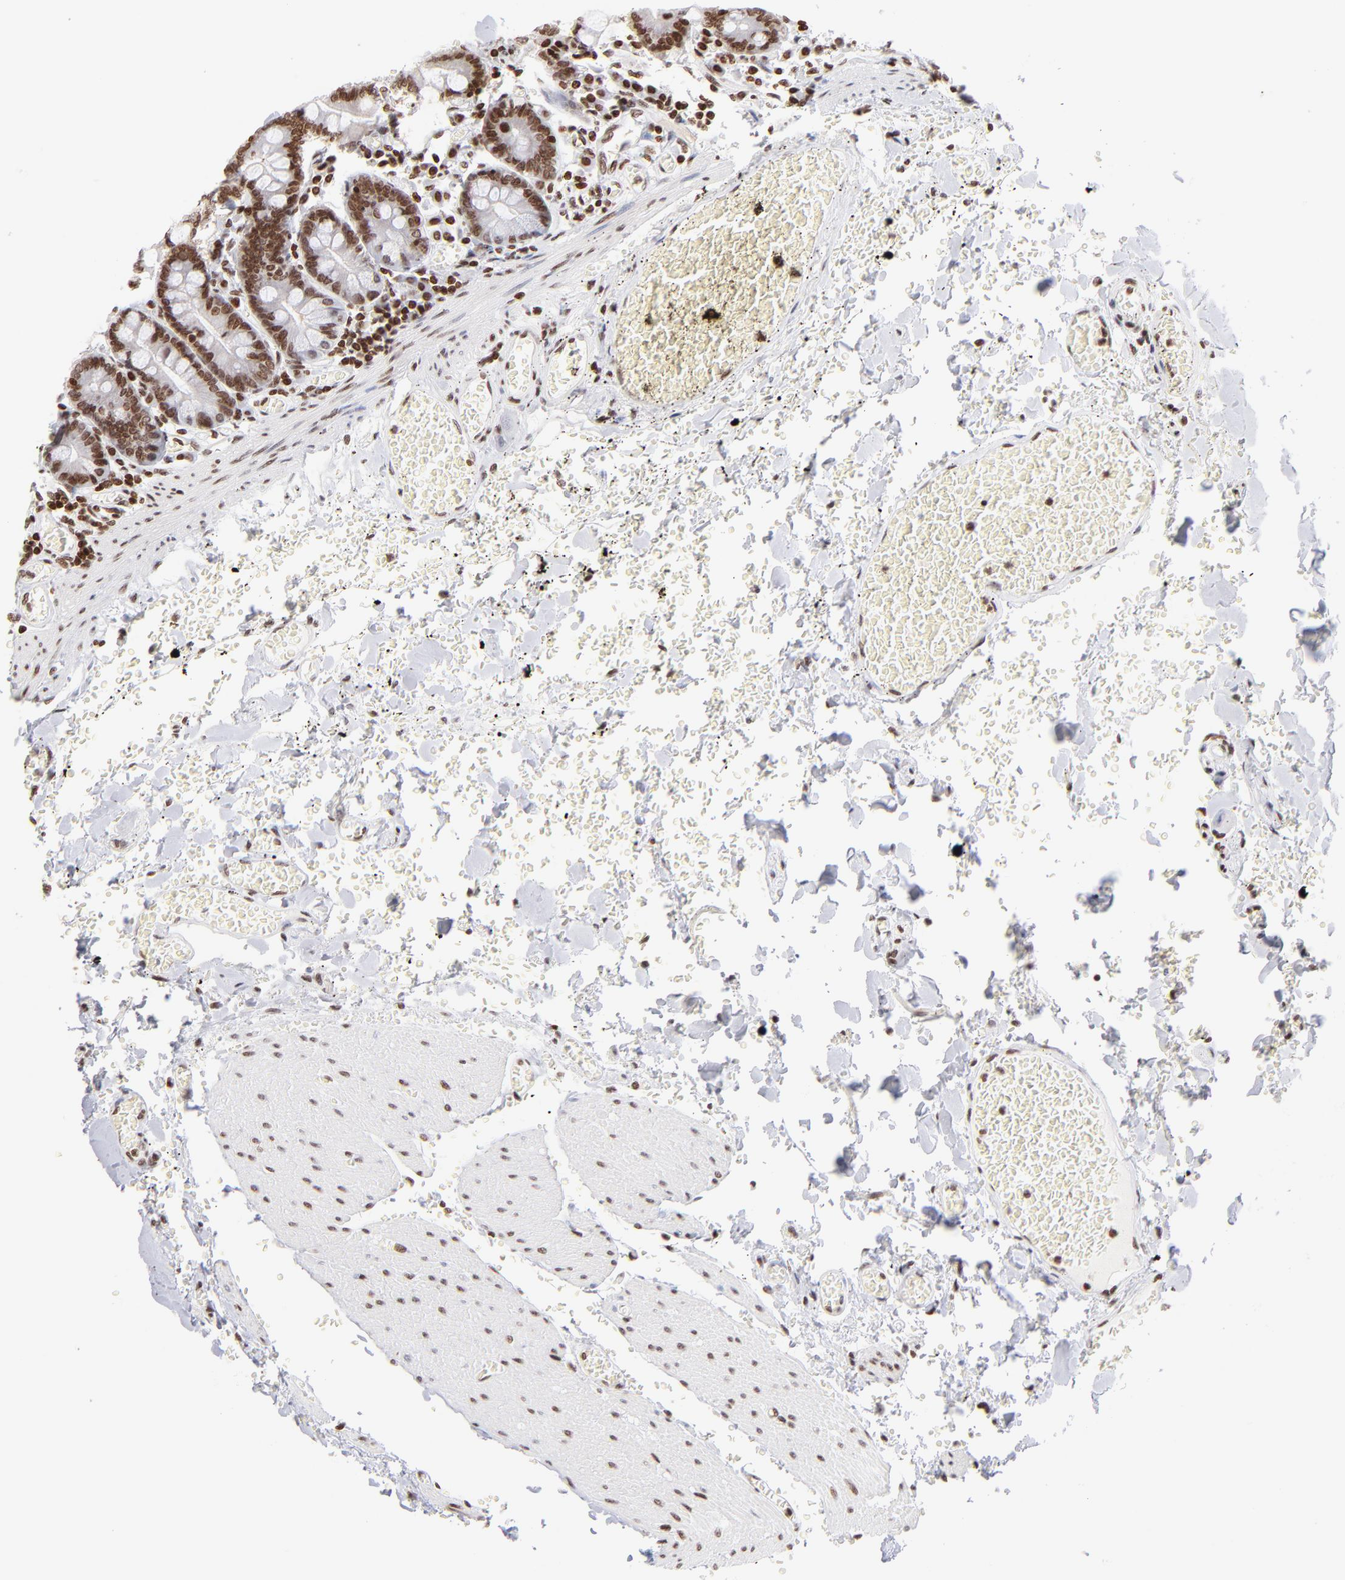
{"staining": {"intensity": "strong", "quantity": ">75%", "location": "nuclear"}, "tissue": "small intestine", "cell_type": "Glandular cells", "image_type": "normal", "snomed": [{"axis": "morphology", "description": "Normal tissue, NOS"}, {"axis": "topography", "description": "Small intestine"}], "caption": "A histopathology image showing strong nuclear staining in about >75% of glandular cells in benign small intestine, as visualized by brown immunohistochemical staining.", "gene": "RTL4", "patient": {"sex": "male", "age": 71}}